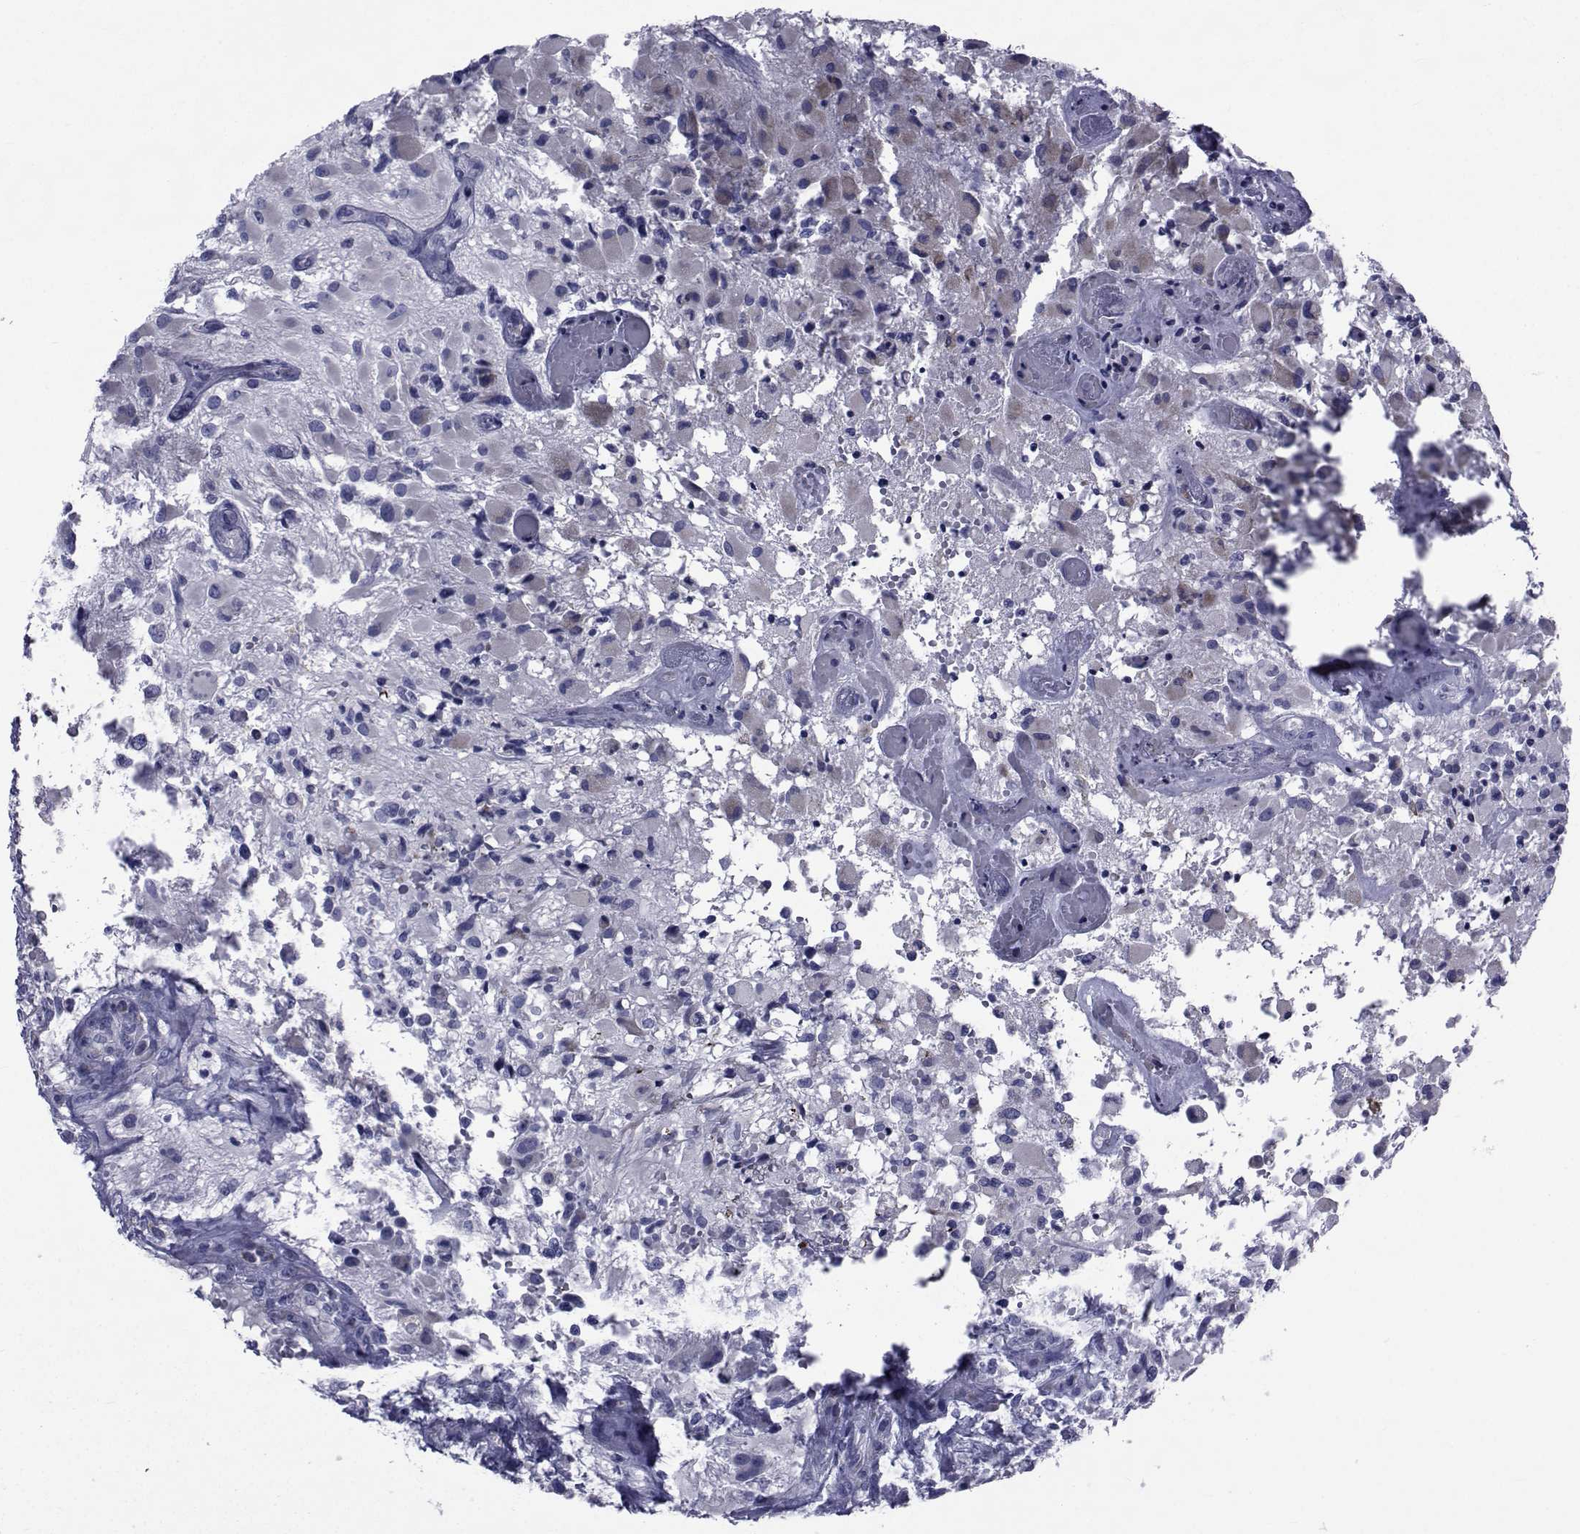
{"staining": {"intensity": "weak", "quantity": "<25%", "location": "cytoplasmic/membranous"}, "tissue": "glioma", "cell_type": "Tumor cells", "image_type": "cancer", "snomed": [{"axis": "morphology", "description": "Glioma, malignant, High grade"}, {"axis": "topography", "description": "Brain"}], "caption": "This is an IHC histopathology image of human malignant glioma (high-grade). There is no expression in tumor cells.", "gene": "ROPN1", "patient": {"sex": "female", "age": 63}}